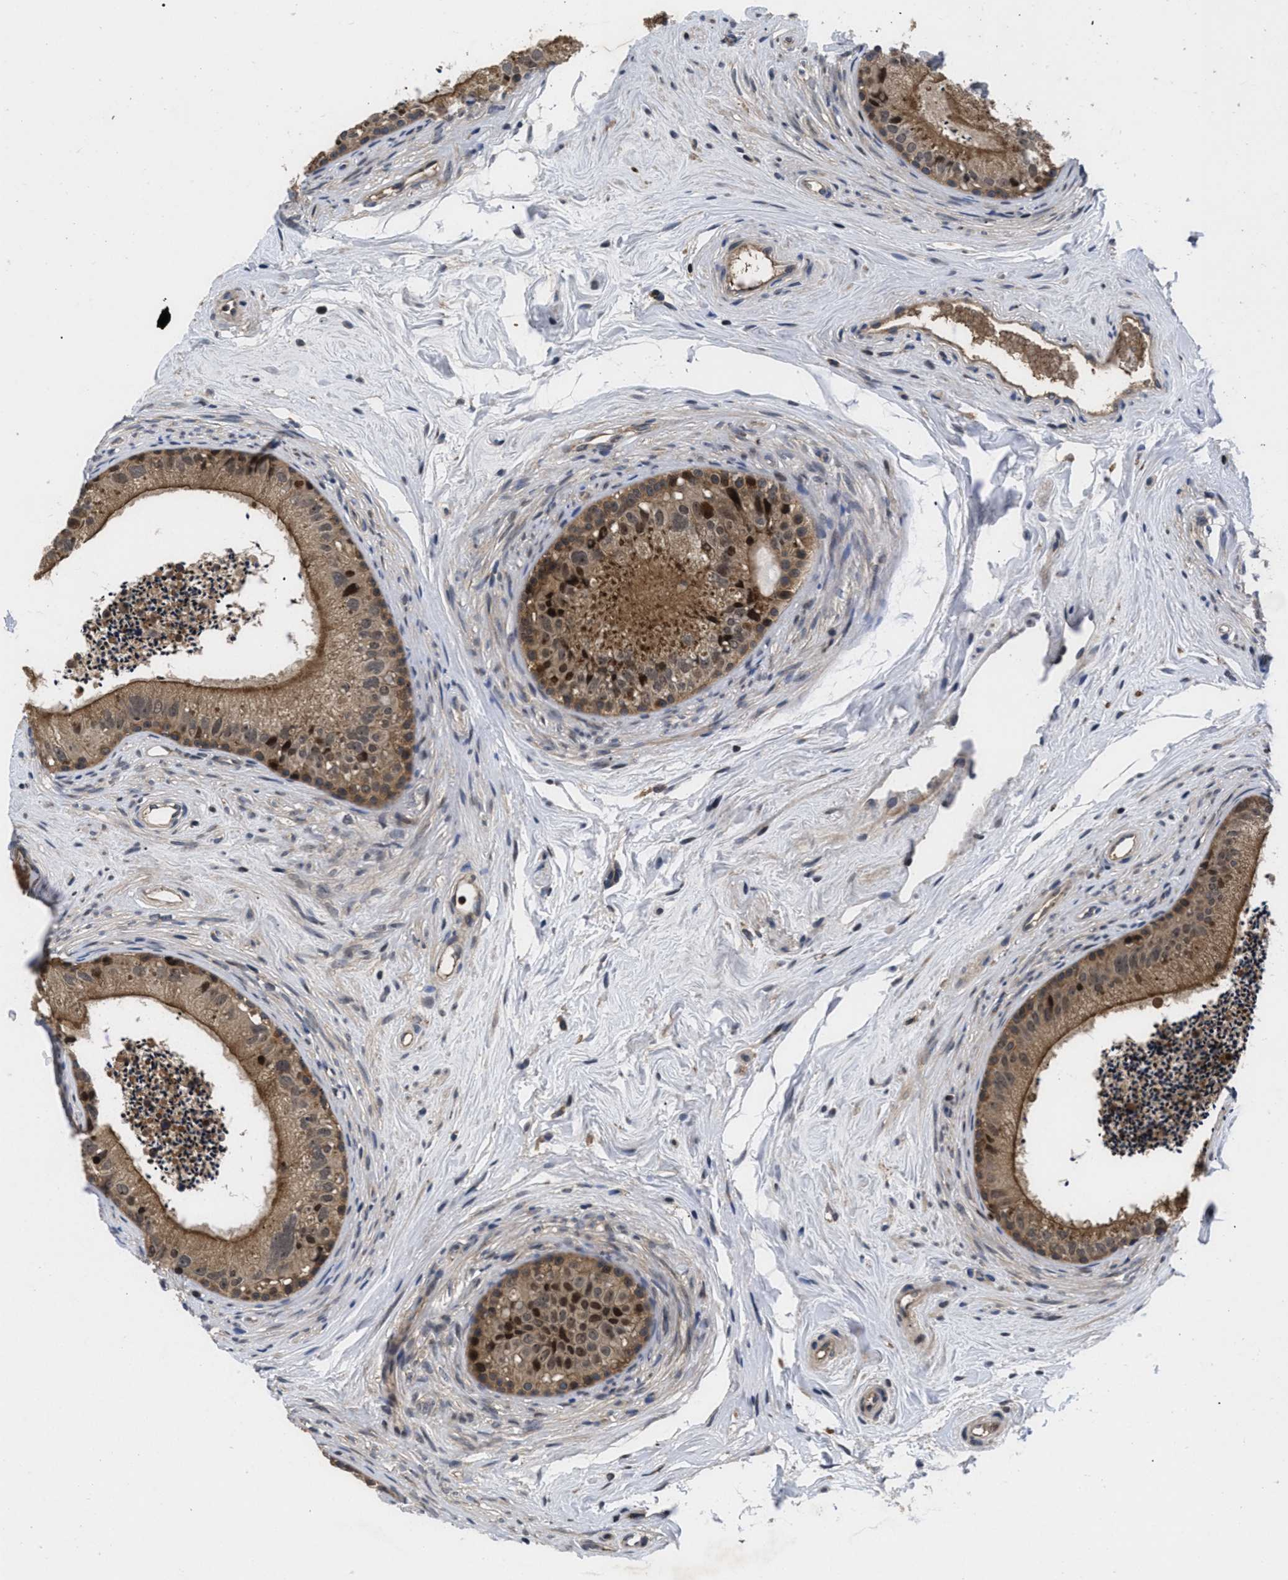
{"staining": {"intensity": "moderate", "quantity": ">75%", "location": "cytoplasmic/membranous,nuclear"}, "tissue": "epididymis", "cell_type": "Glandular cells", "image_type": "normal", "snomed": [{"axis": "morphology", "description": "Normal tissue, NOS"}, {"axis": "topography", "description": "Epididymis"}], "caption": "Moderate cytoplasmic/membranous,nuclear staining for a protein is identified in about >75% of glandular cells of normal epididymis using IHC.", "gene": "FAM200A", "patient": {"sex": "male", "age": 56}}